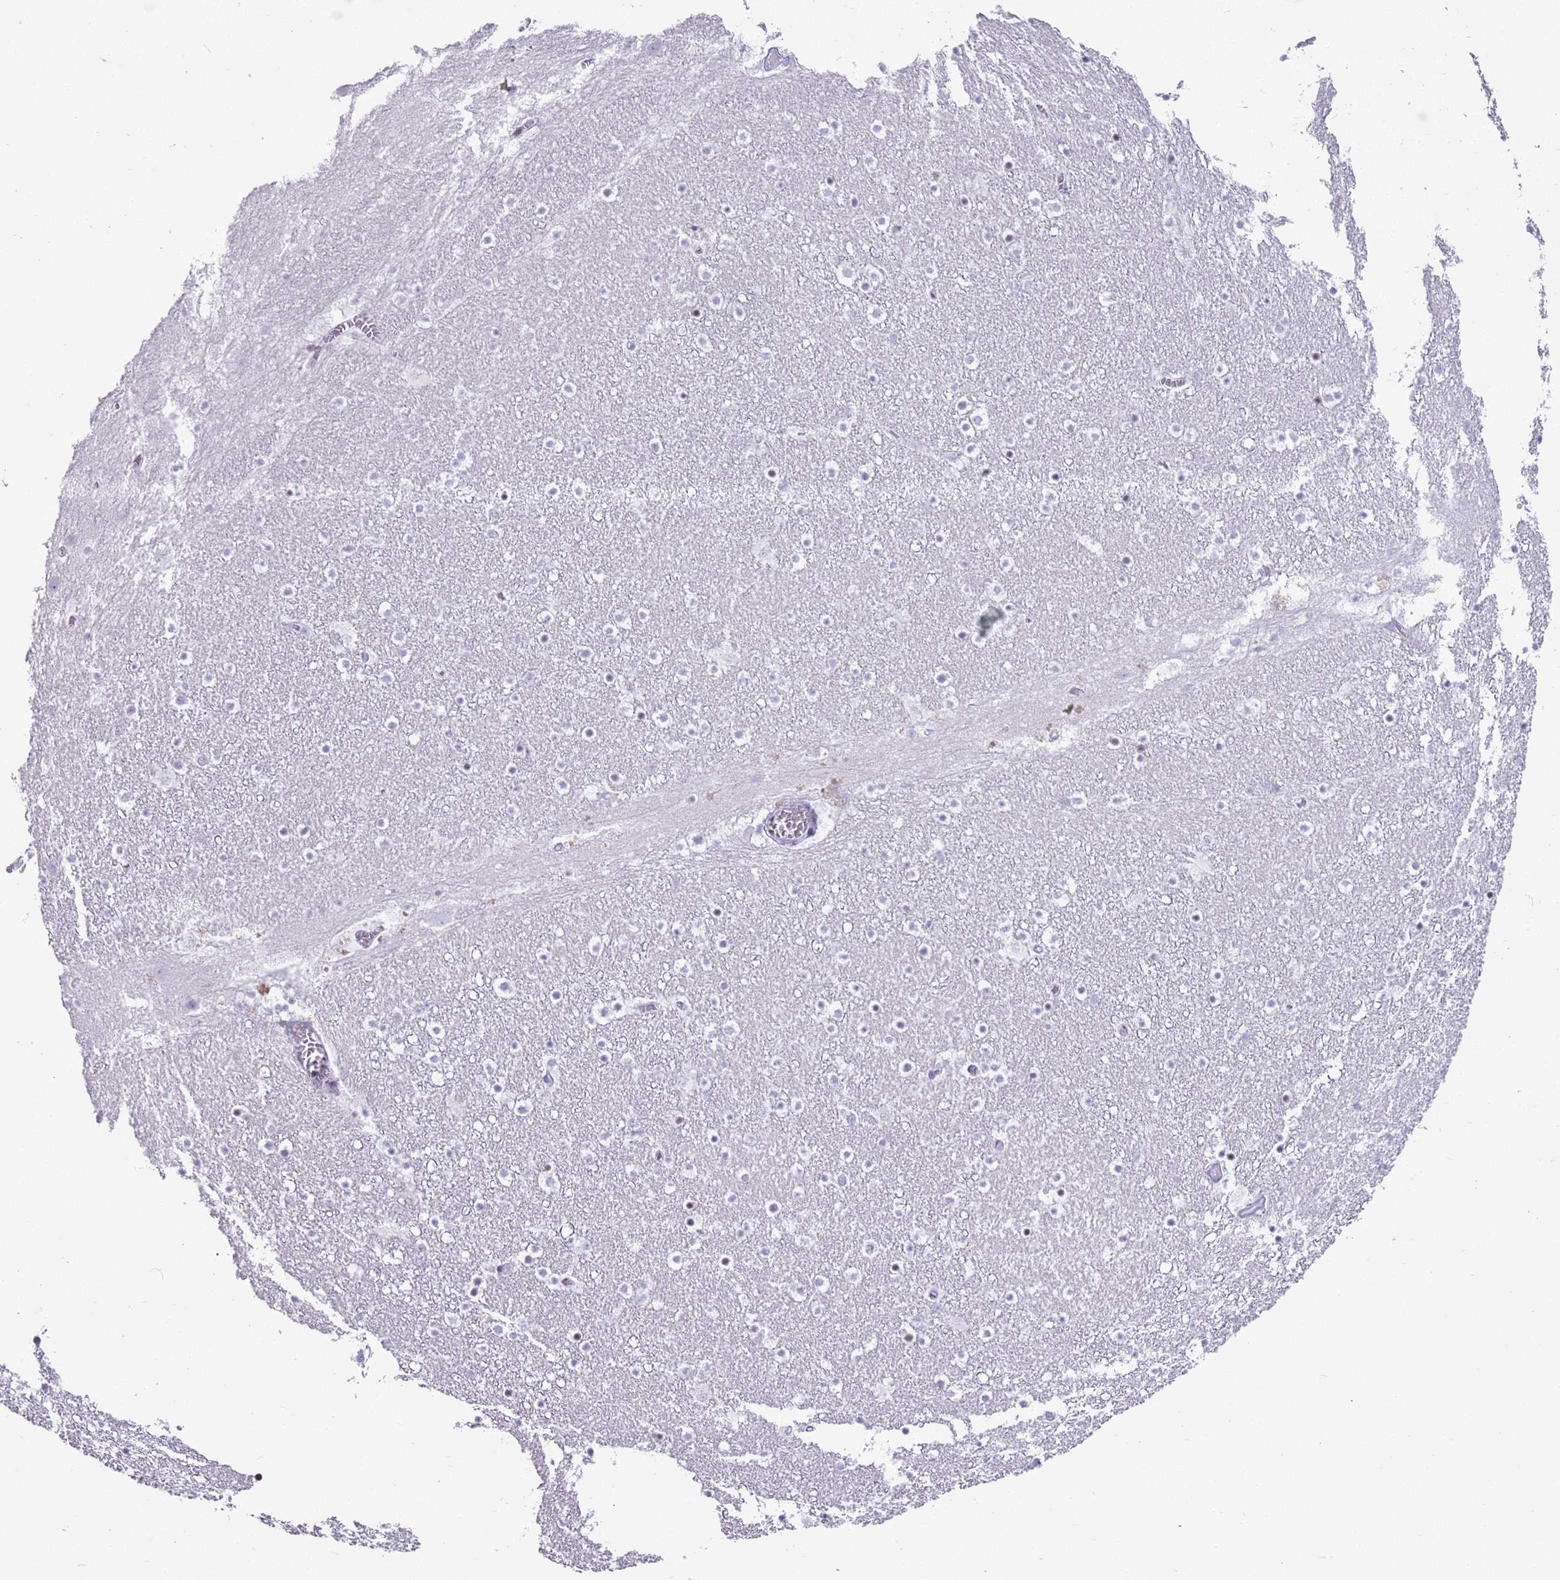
{"staining": {"intensity": "negative", "quantity": "none", "location": "none"}, "tissue": "caudate", "cell_type": "Glial cells", "image_type": "normal", "snomed": [{"axis": "morphology", "description": "Normal tissue, NOS"}, {"axis": "topography", "description": "Lateral ventricle wall"}], "caption": "Human caudate stained for a protein using immunohistochemistry (IHC) shows no staining in glial cells.", "gene": "ASIP", "patient": {"sex": "male", "age": 45}}